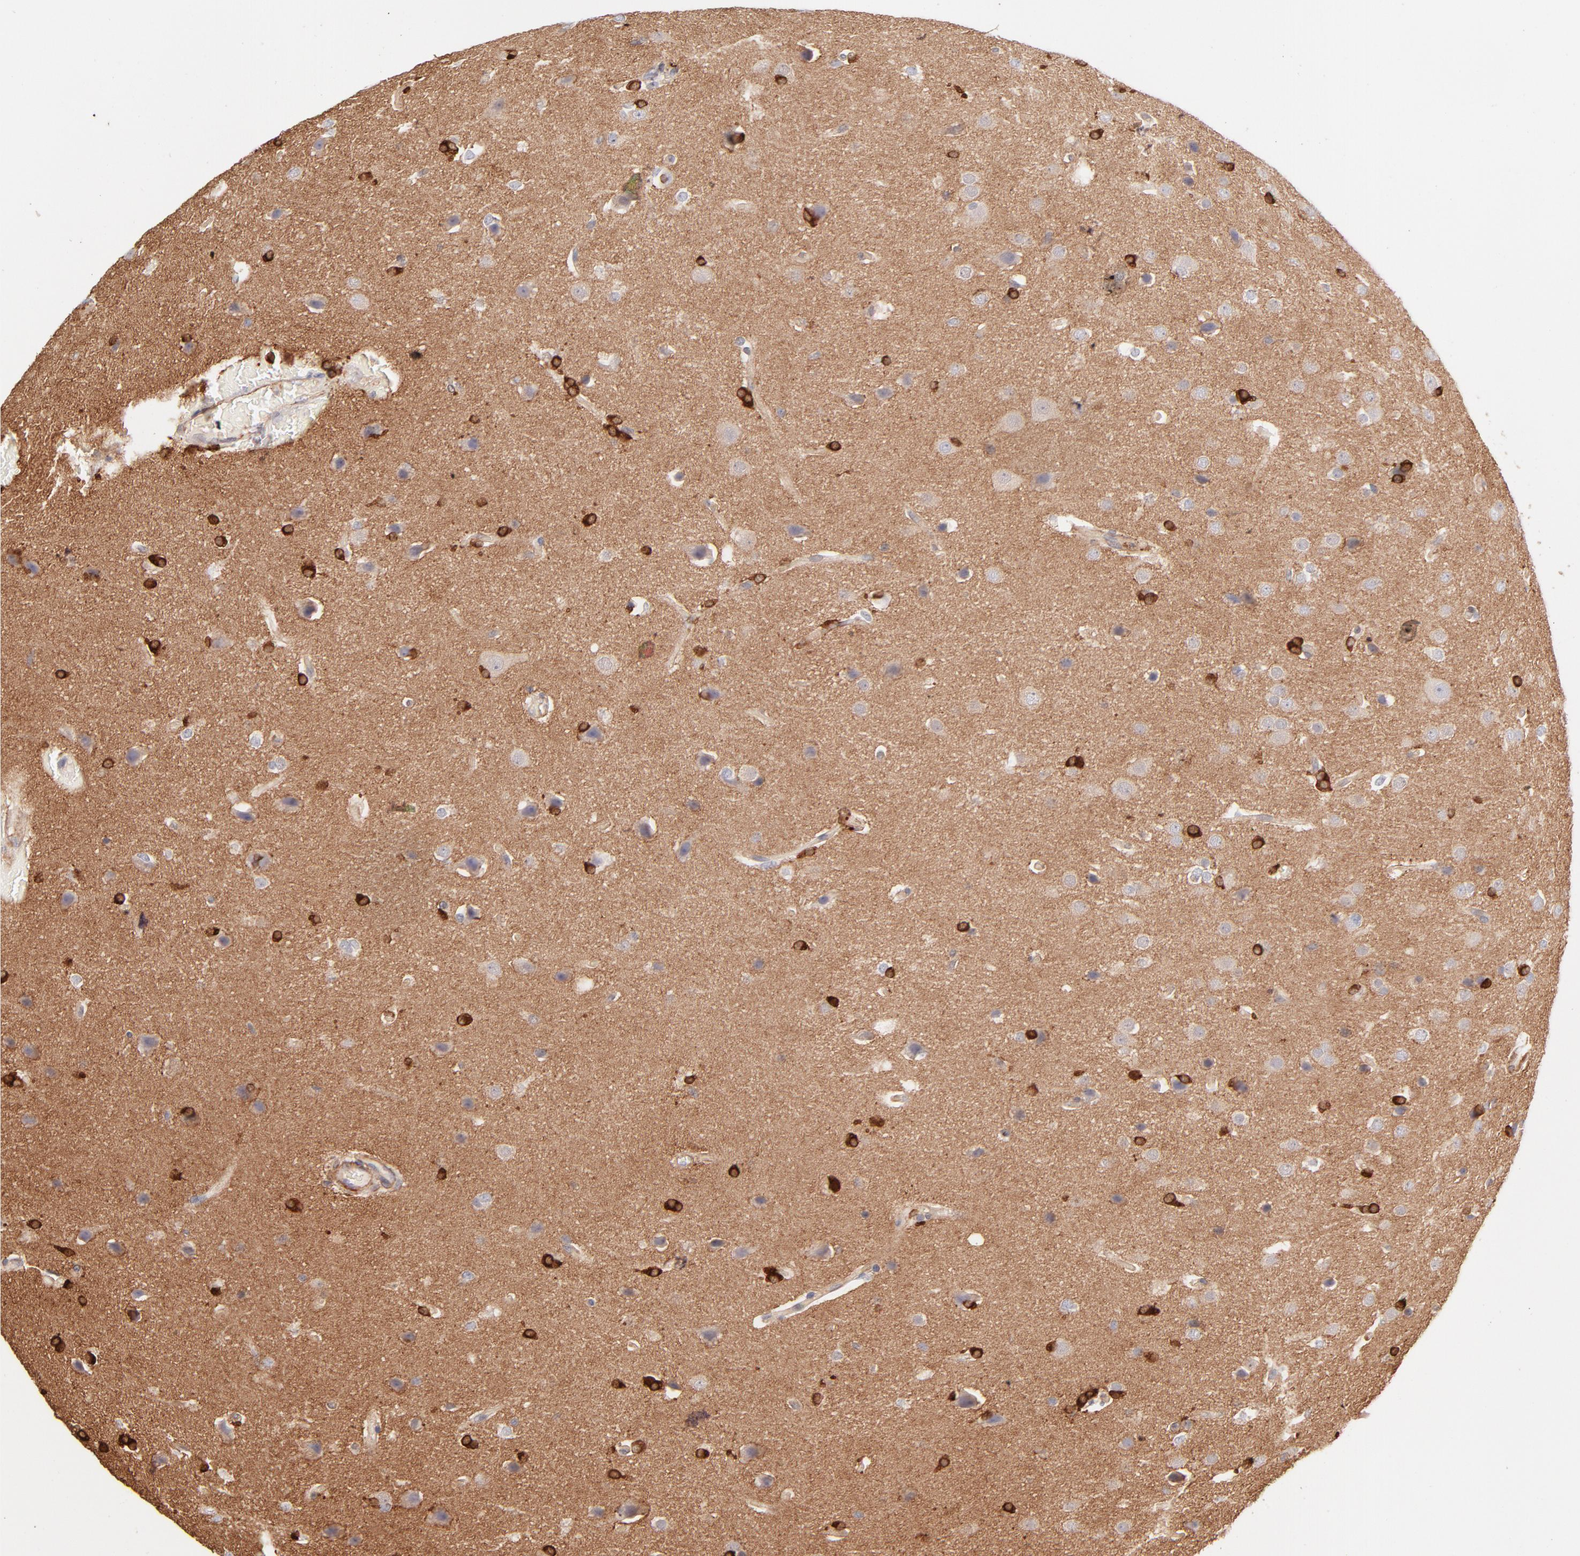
{"staining": {"intensity": "strong", "quantity": "25%-75%", "location": "cytoplasmic/membranous,nuclear"}, "tissue": "glioma", "cell_type": "Tumor cells", "image_type": "cancer", "snomed": [{"axis": "morphology", "description": "Glioma, malignant, Low grade"}, {"axis": "topography", "description": "Cerebral cortex"}], "caption": "Glioma stained with DAB (3,3'-diaminobenzidine) immunohistochemistry displays high levels of strong cytoplasmic/membranous and nuclear staining in approximately 25%-75% of tumor cells.", "gene": "LDLRAP1", "patient": {"sex": "female", "age": 47}}